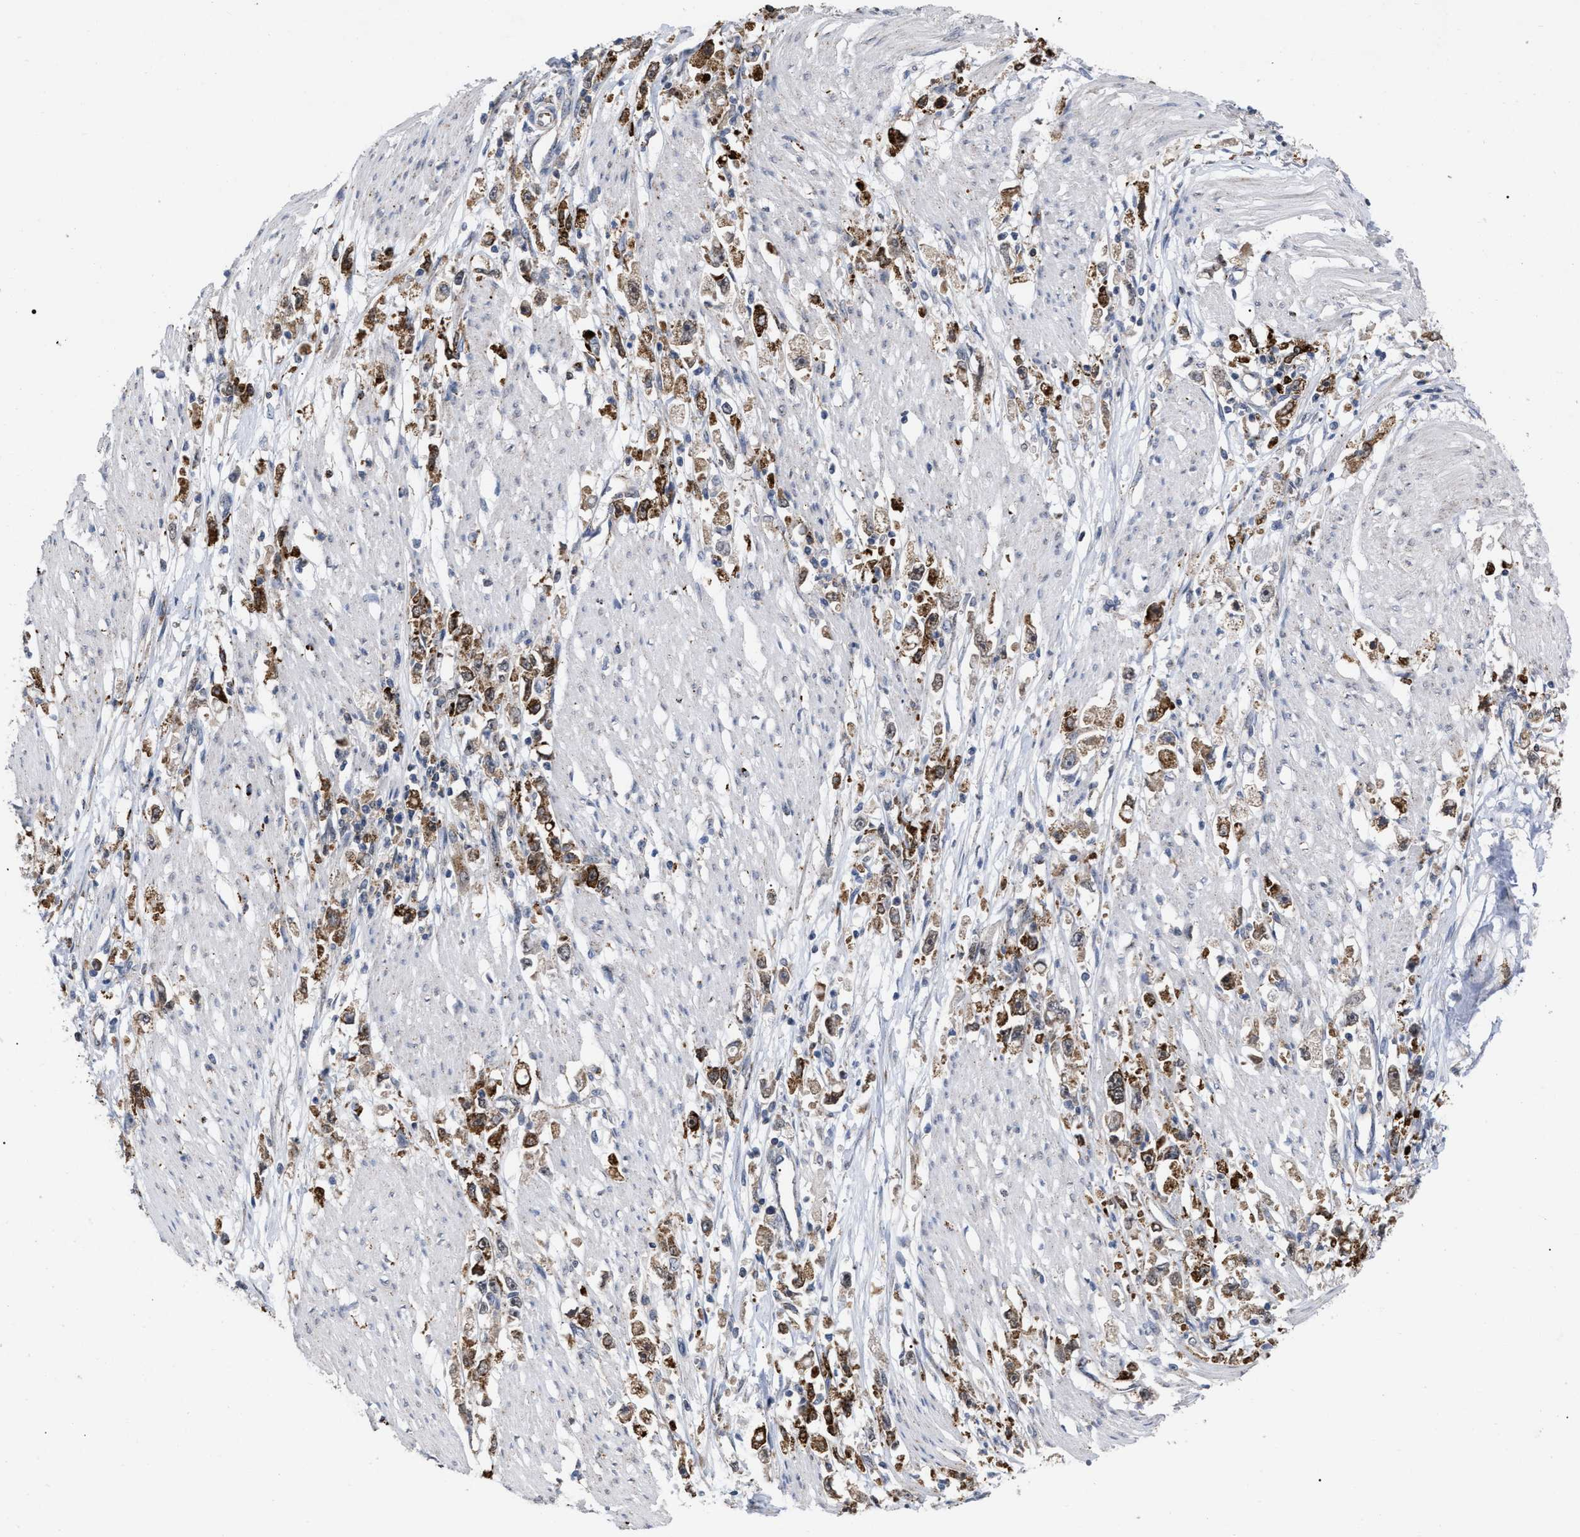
{"staining": {"intensity": "strong", "quantity": ">75%", "location": "cytoplasmic/membranous"}, "tissue": "stomach cancer", "cell_type": "Tumor cells", "image_type": "cancer", "snomed": [{"axis": "morphology", "description": "Adenocarcinoma, NOS"}, {"axis": "topography", "description": "Stomach"}], "caption": "The histopathology image demonstrates staining of adenocarcinoma (stomach), revealing strong cytoplasmic/membranous protein staining (brown color) within tumor cells. (Brightfield microscopy of DAB IHC at high magnification).", "gene": "UPF1", "patient": {"sex": "female", "age": 59}}